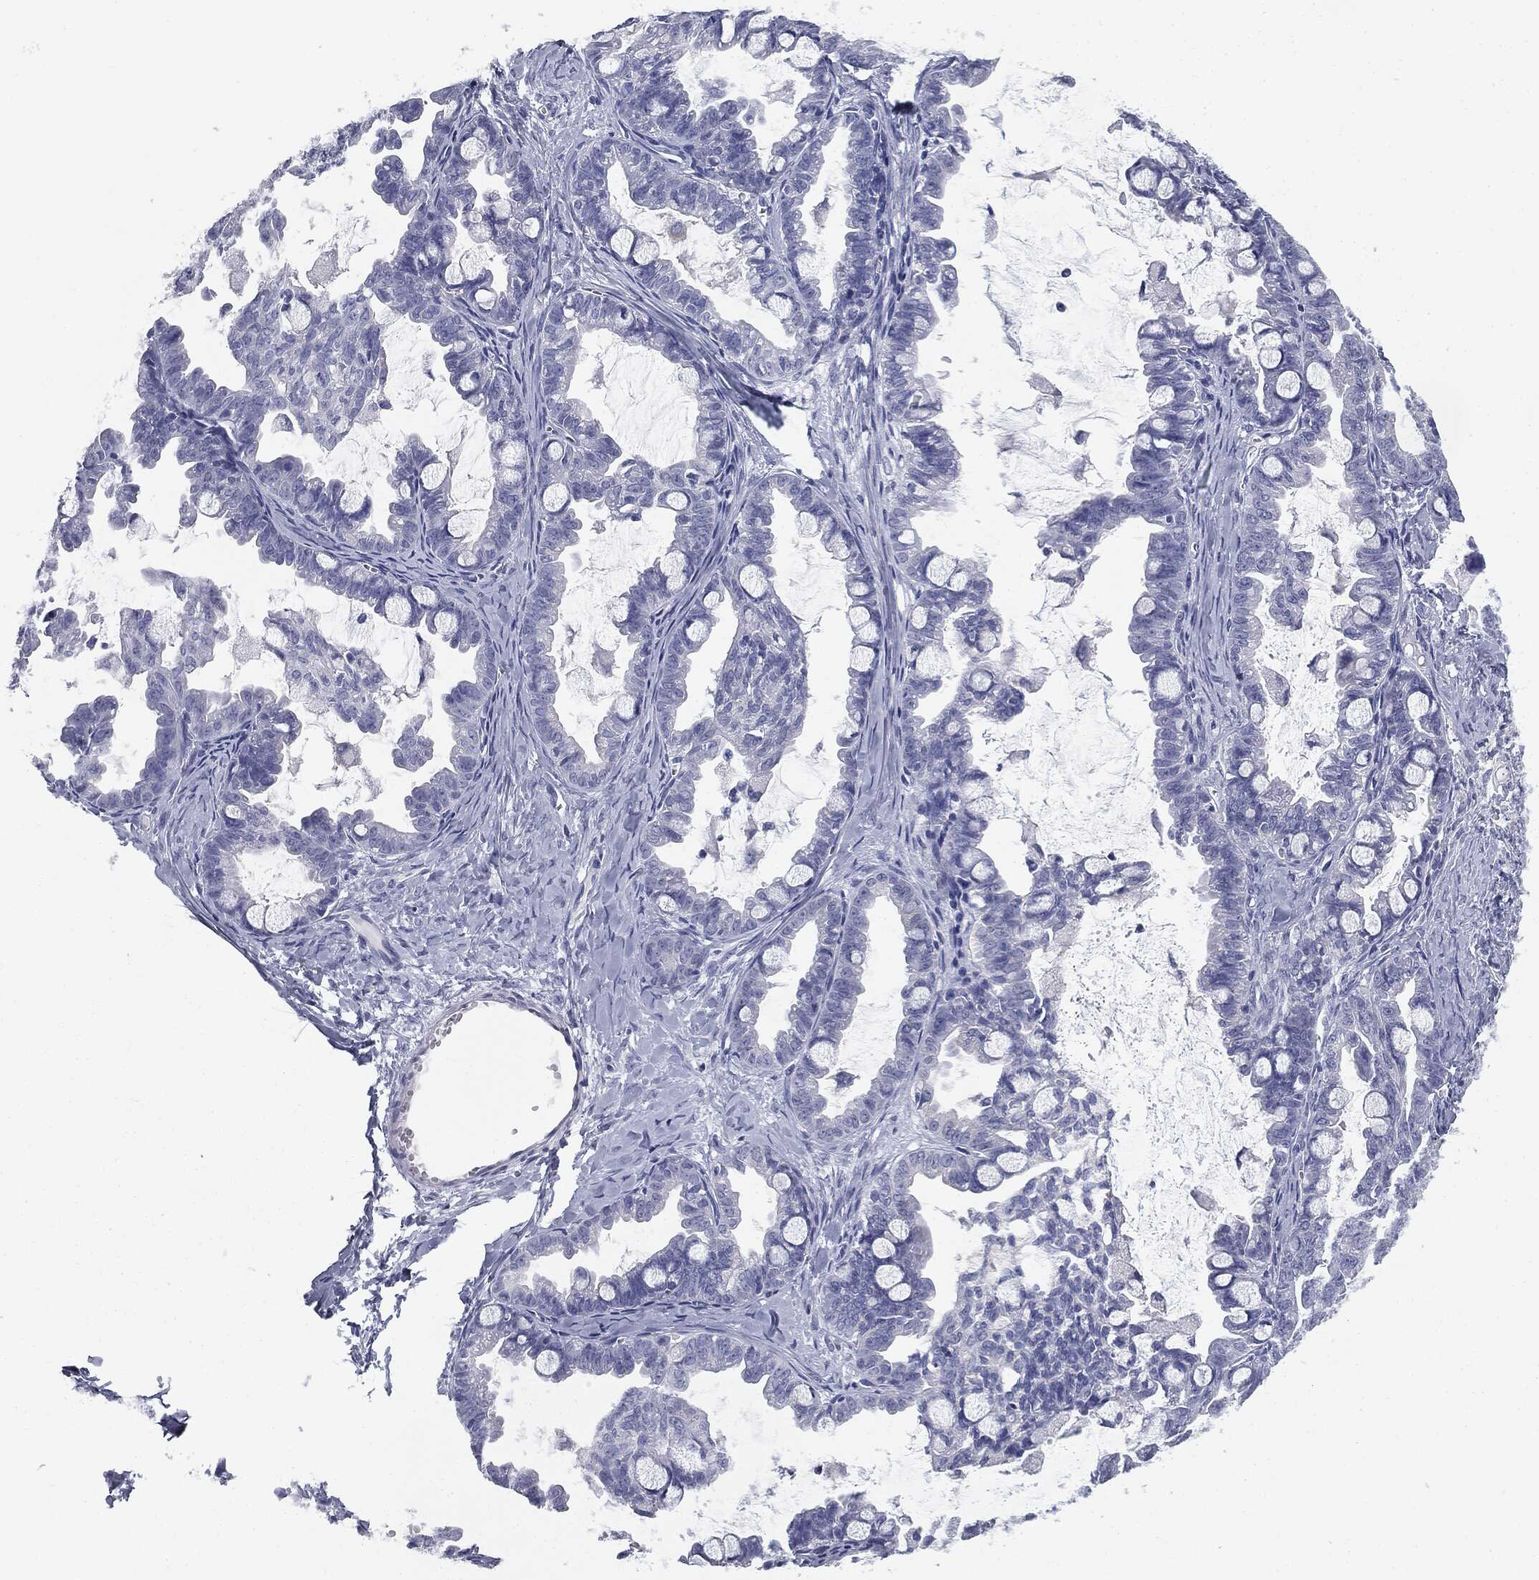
{"staining": {"intensity": "negative", "quantity": "none", "location": "none"}, "tissue": "ovarian cancer", "cell_type": "Tumor cells", "image_type": "cancer", "snomed": [{"axis": "morphology", "description": "Cystadenocarcinoma, mucinous, NOS"}, {"axis": "topography", "description": "Ovary"}], "caption": "The IHC image has no significant positivity in tumor cells of mucinous cystadenocarcinoma (ovarian) tissue.", "gene": "MIER2", "patient": {"sex": "female", "age": 63}}